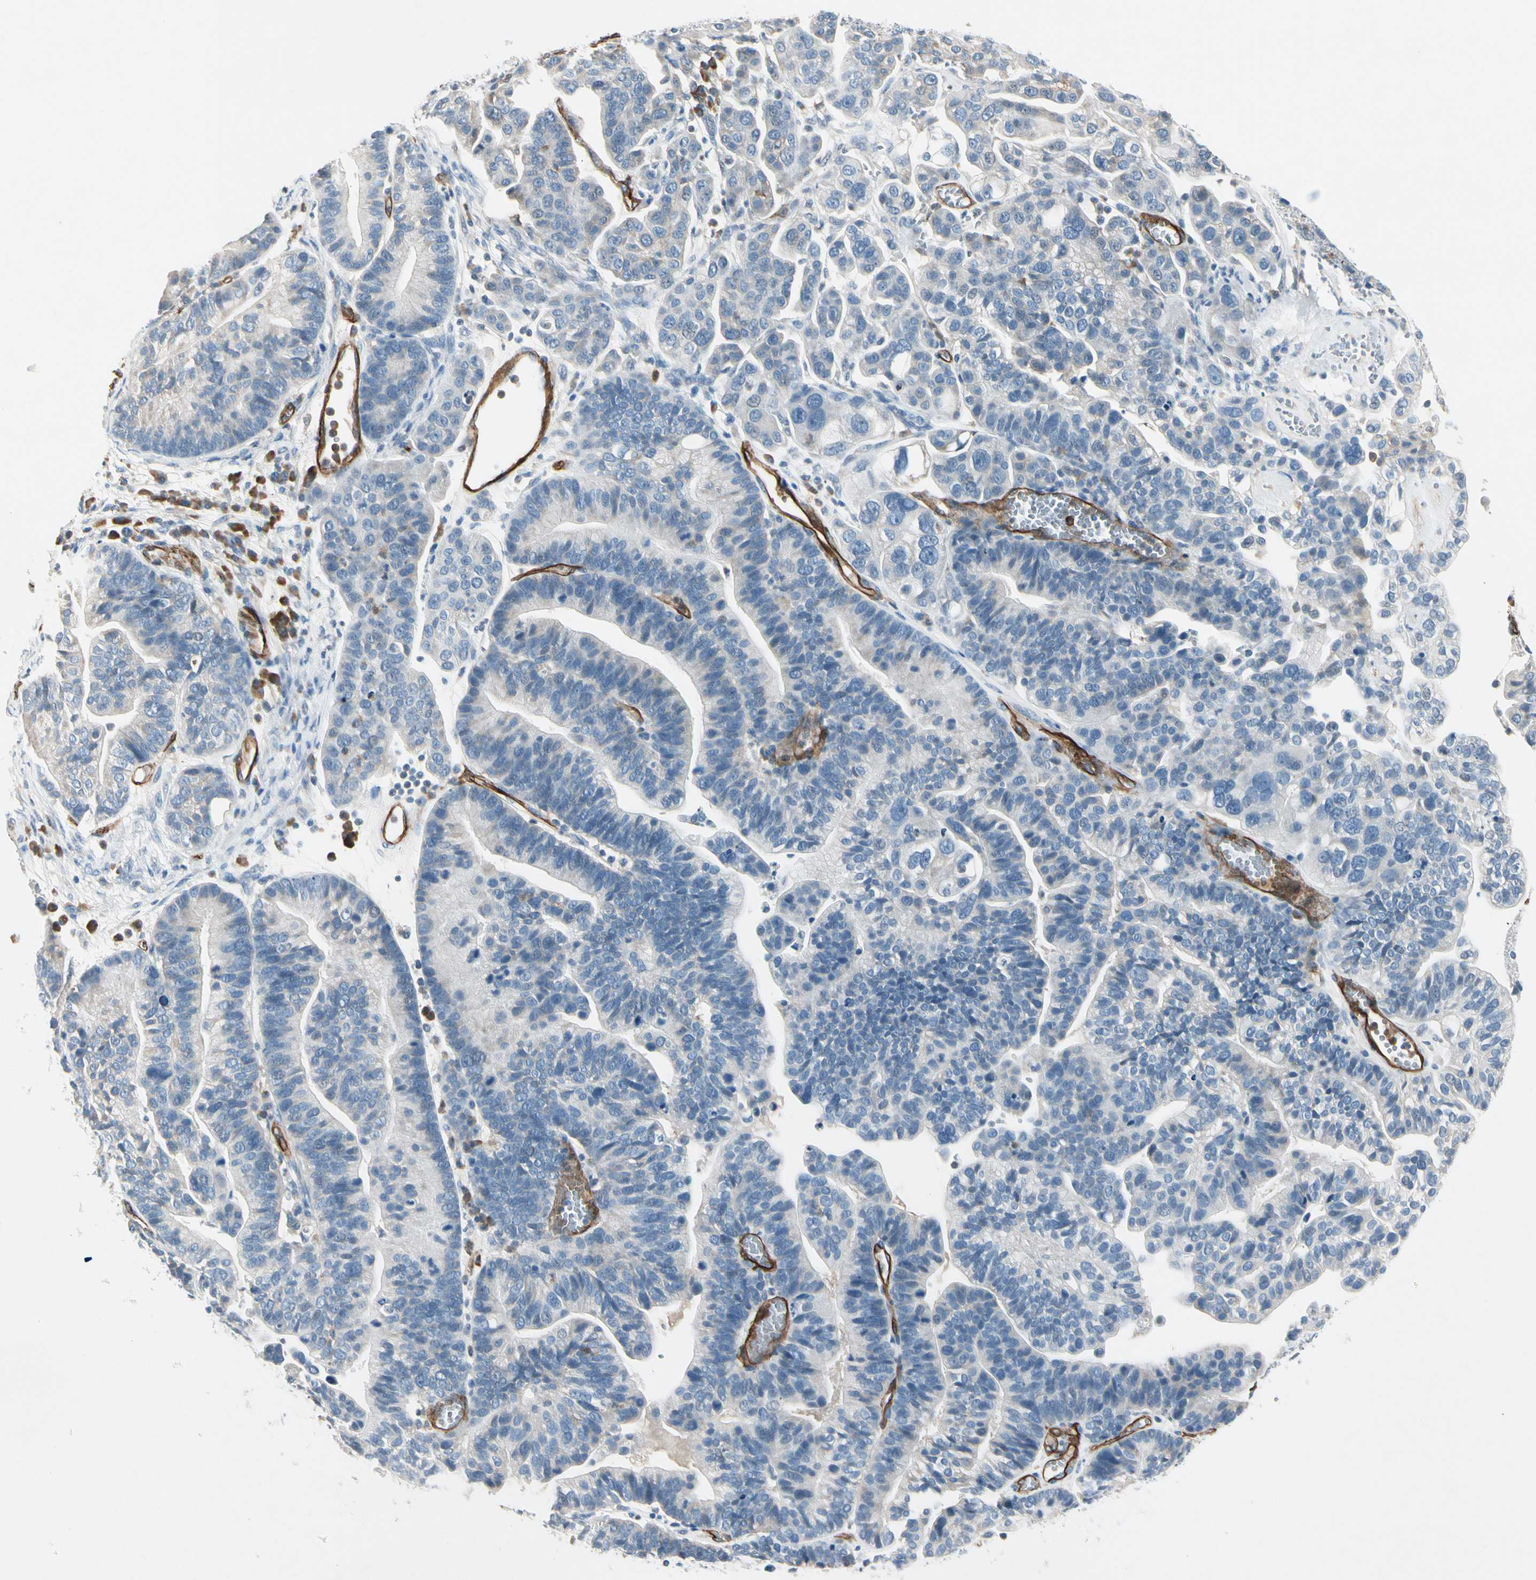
{"staining": {"intensity": "negative", "quantity": "none", "location": "none"}, "tissue": "ovarian cancer", "cell_type": "Tumor cells", "image_type": "cancer", "snomed": [{"axis": "morphology", "description": "Cystadenocarcinoma, serous, NOS"}, {"axis": "topography", "description": "Ovary"}], "caption": "Image shows no protein expression in tumor cells of ovarian cancer (serous cystadenocarcinoma) tissue. (DAB (3,3'-diaminobenzidine) immunohistochemistry (IHC) with hematoxylin counter stain).", "gene": "CD93", "patient": {"sex": "female", "age": 56}}